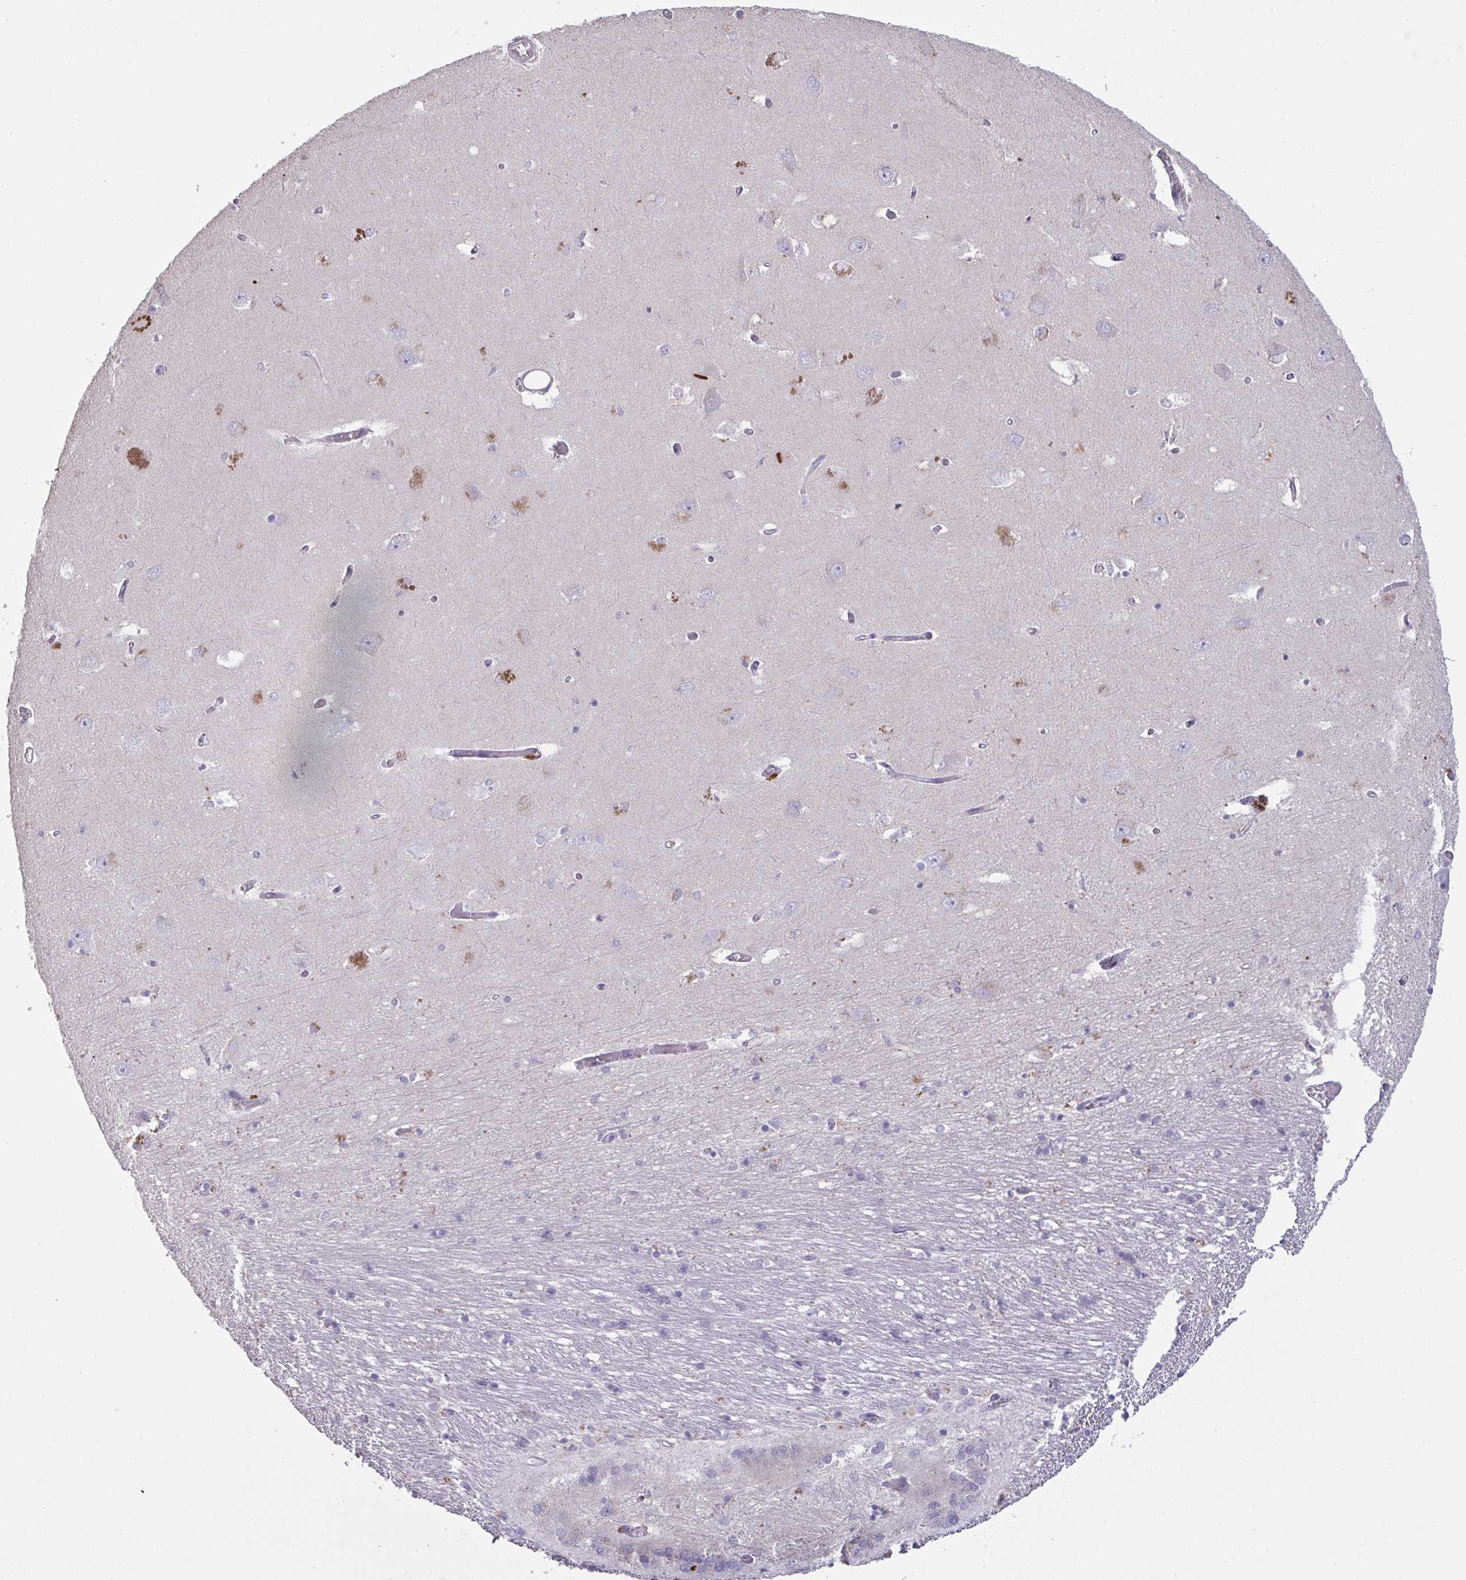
{"staining": {"intensity": "negative", "quantity": "none", "location": "none"}, "tissue": "caudate", "cell_type": "Glial cells", "image_type": "normal", "snomed": [{"axis": "morphology", "description": "Normal tissue, NOS"}, {"axis": "topography", "description": "Lateral ventricle wall"}, {"axis": "topography", "description": "Hippocampus"}], "caption": "This is a photomicrograph of immunohistochemistry staining of benign caudate, which shows no expression in glial cells.", "gene": "MICOS10", "patient": {"sex": "female", "age": 63}}